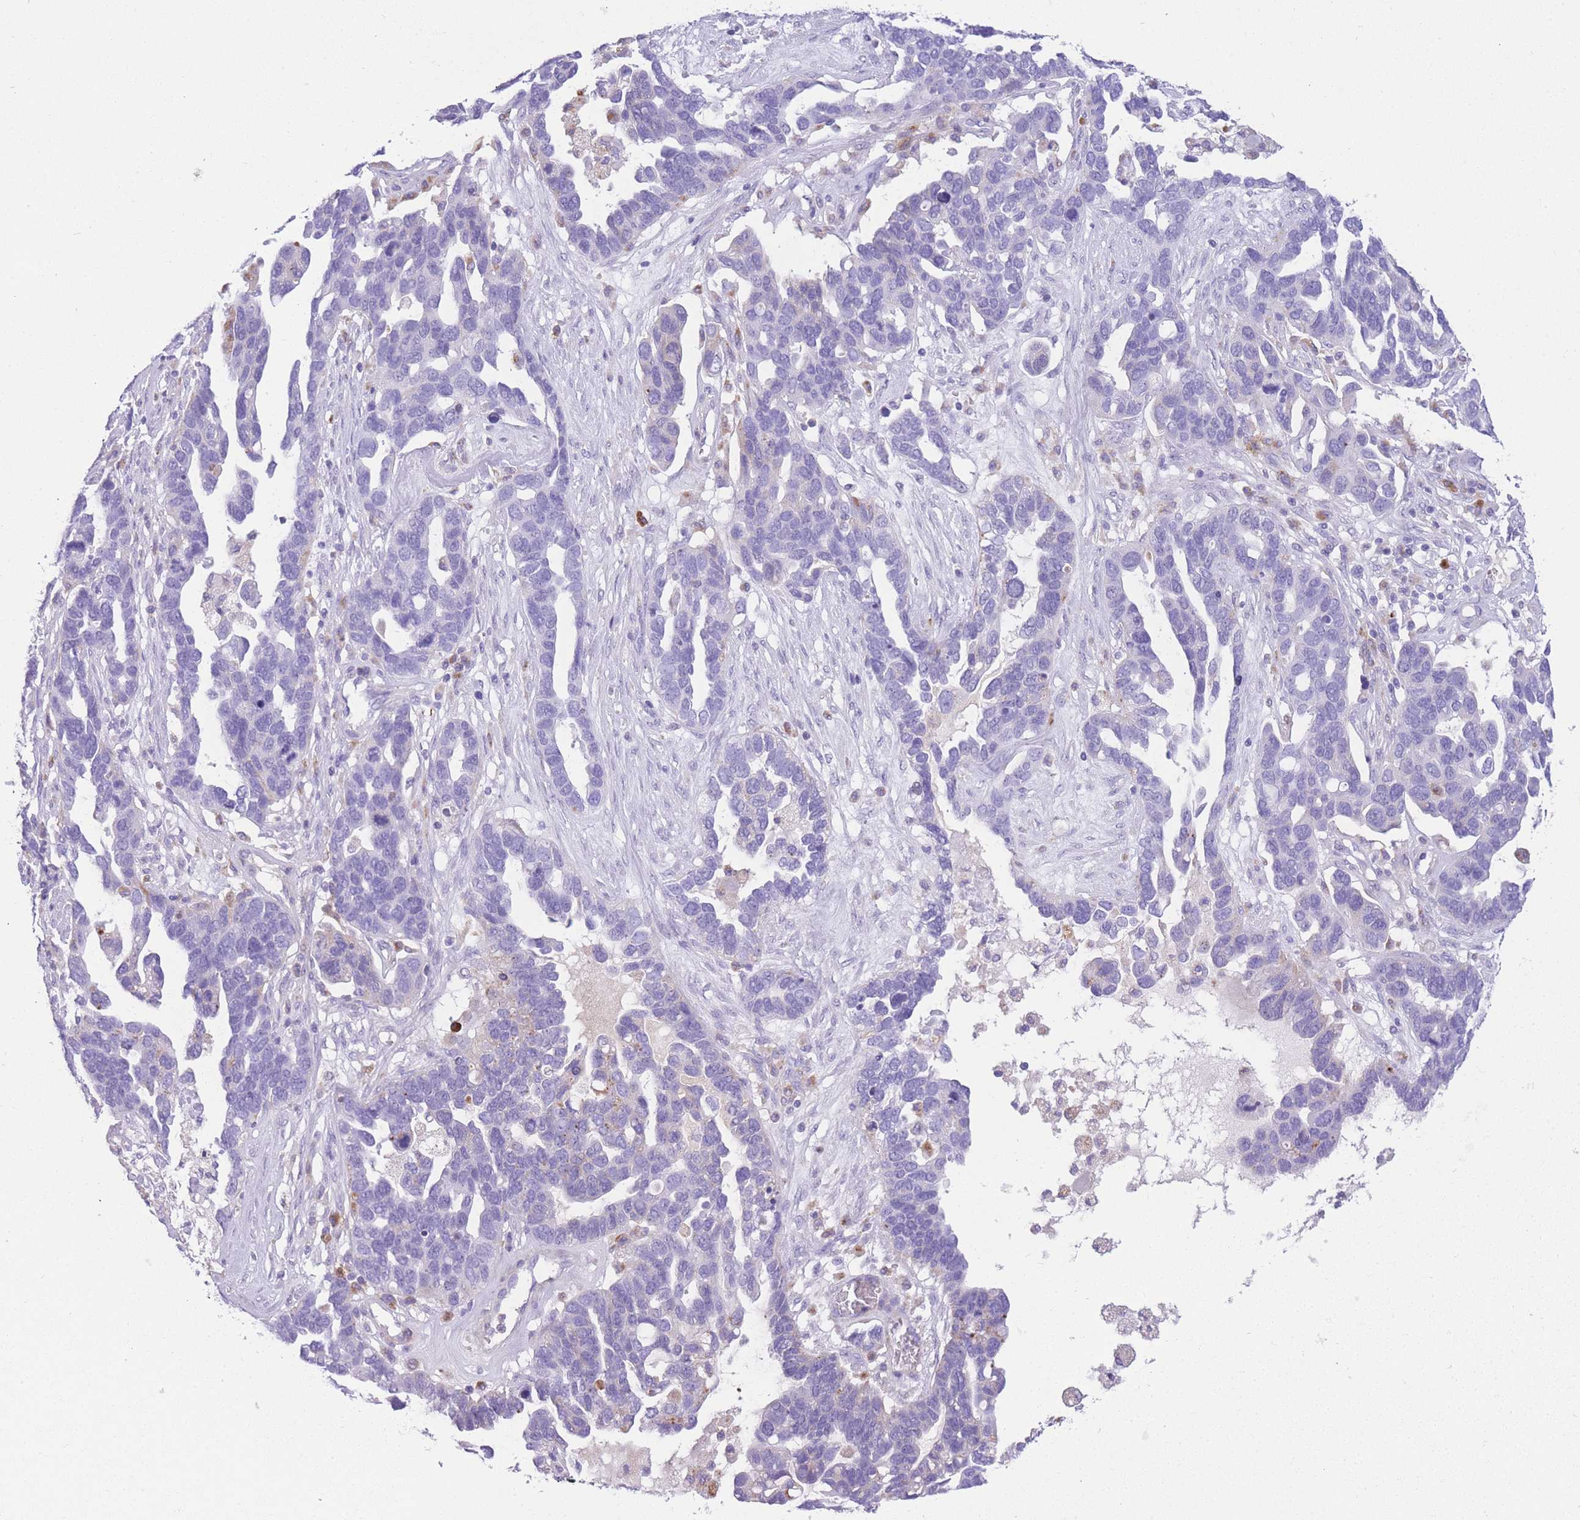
{"staining": {"intensity": "negative", "quantity": "none", "location": "none"}, "tissue": "ovarian cancer", "cell_type": "Tumor cells", "image_type": "cancer", "snomed": [{"axis": "morphology", "description": "Cystadenocarcinoma, serous, NOS"}, {"axis": "topography", "description": "Ovary"}], "caption": "Ovarian cancer stained for a protein using IHC exhibits no staining tumor cells.", "gene": "PLBD1", "patient": {"sex": "female", "age": 54}}